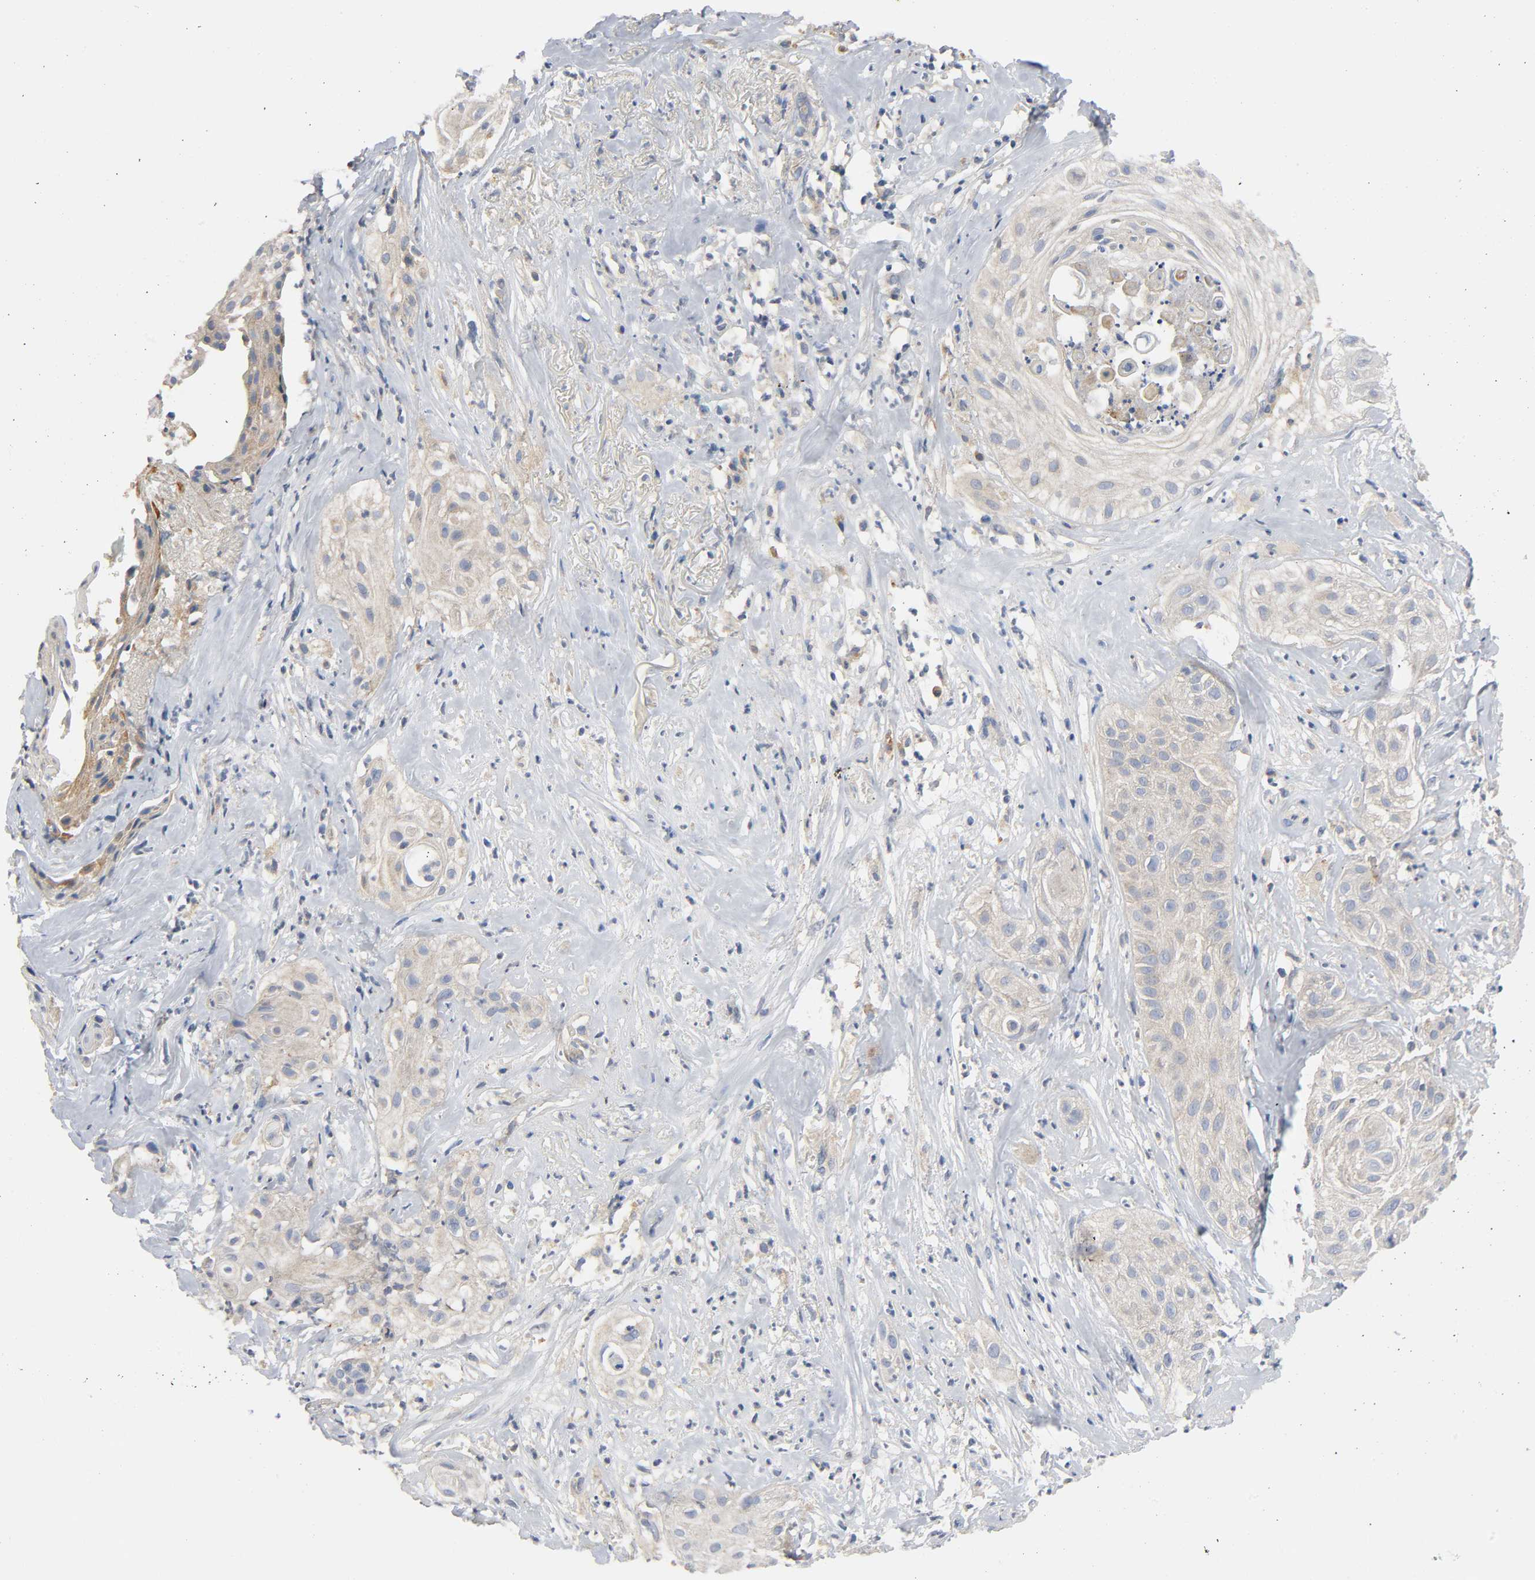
{"staining": {"intensity": "weak", "quantity": "25%-75%", "location": "cytoplasmic/membranous"}, "tissue": "skin cancer", "cell_type": "Tumor cells", "image_type": "cancer", "snomed": [{"axis": "morphology", "description": "Squamous cell carcinoma, NOS"}, {"axis": "topography", "description": "Skin"}], "caption": "Tumor cells demonstrate weak cytoplasmic/membranous positivity in approximately 25%-75% of cells in skin cancer (squamous cell carcinoma).", "gene": "HDAC6", "patient": {"sex": "male", "age": 65}}